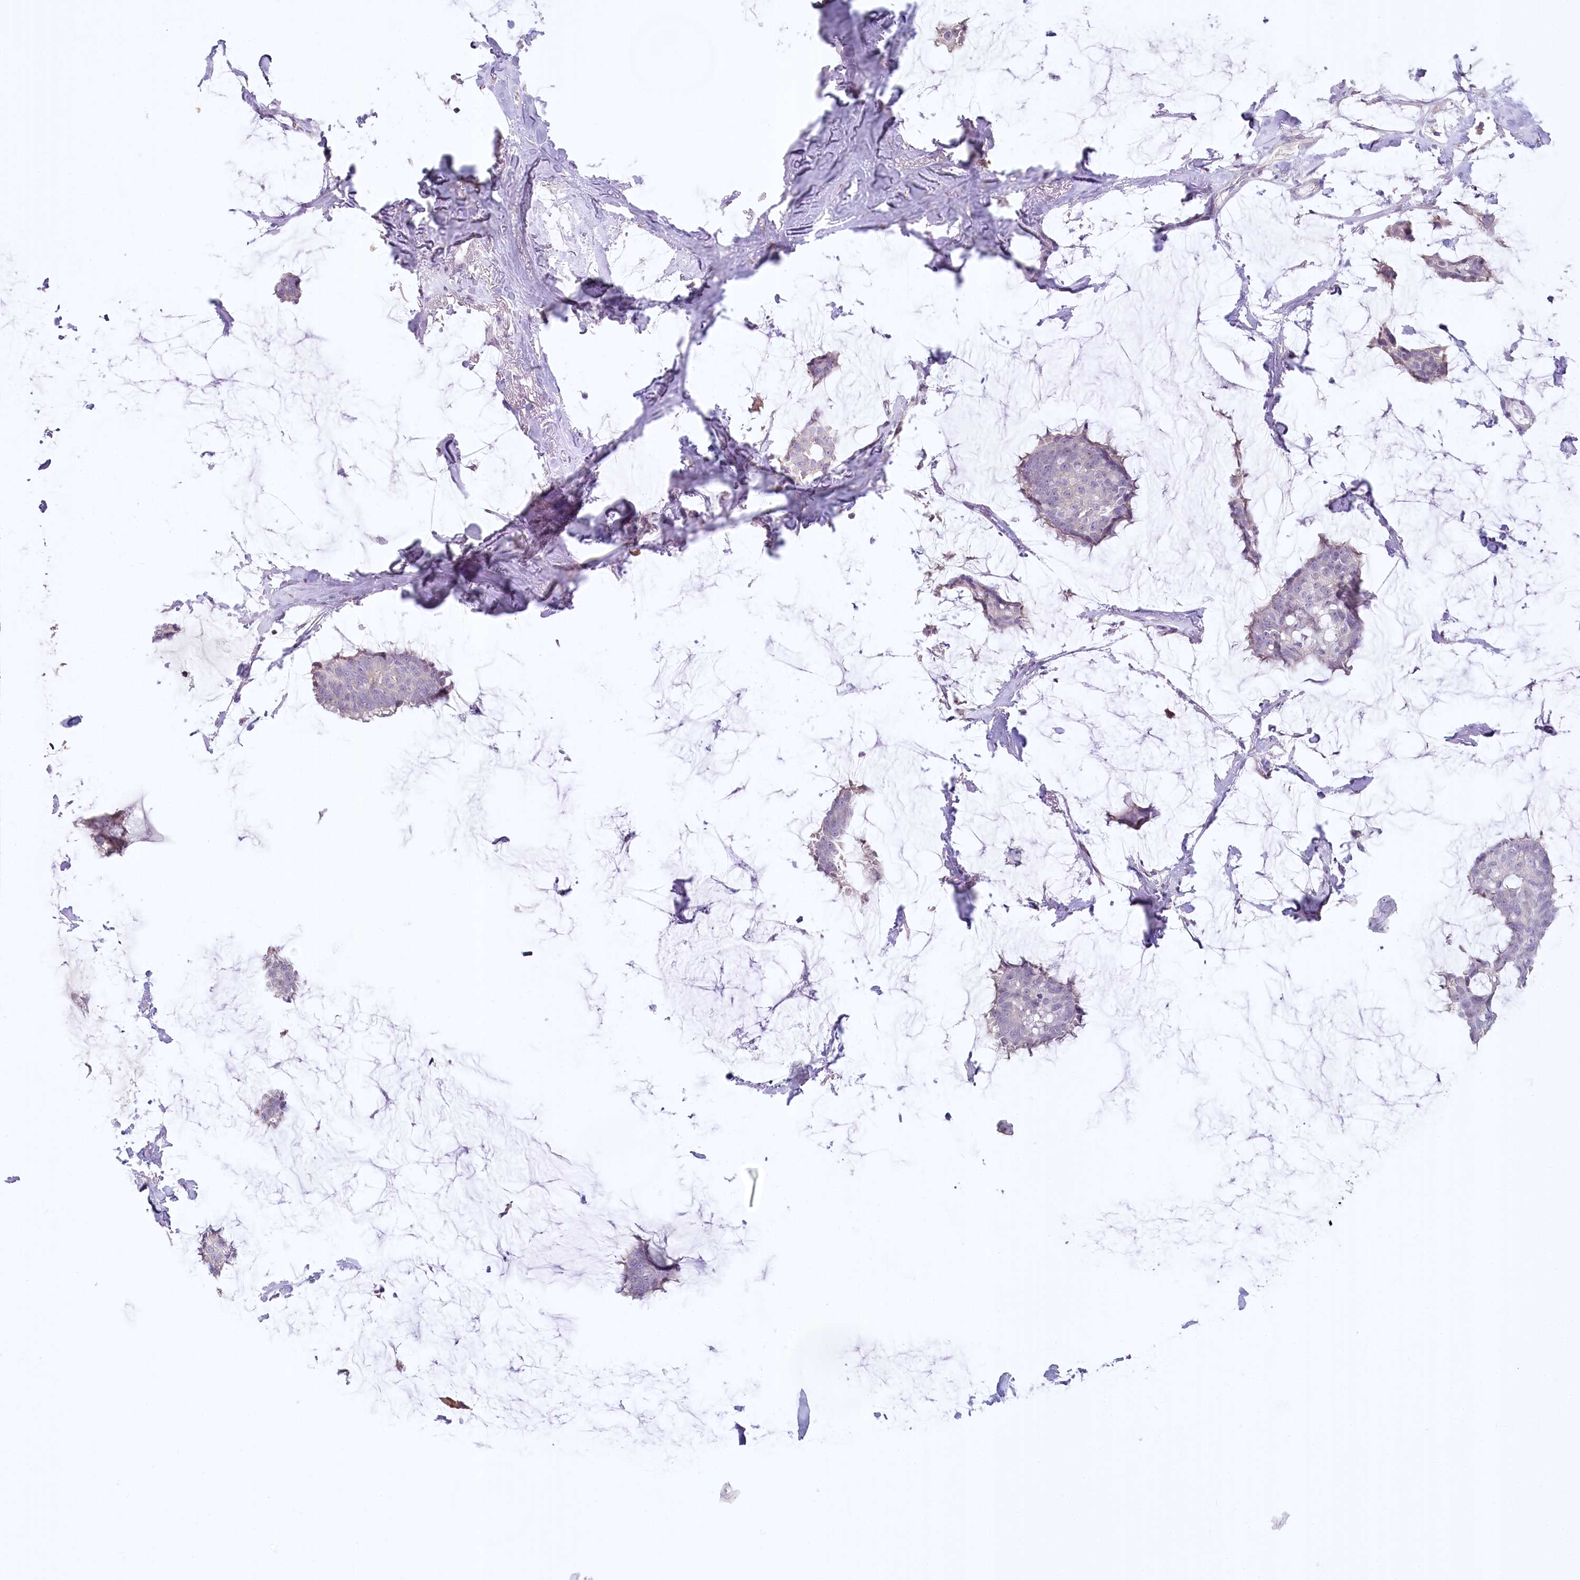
{"staining": {"intensity": "negative", "quantity": "none", "location": "none"}, "tissue": "breast cancer", "cell_type": "Tumor cells", "image_type": "cancer", "snomed": [{"axis": "morphology", "description": "Duct carcinoma"}, {"axis": "topography", "description": "Breast"}], "caption": "An immunohistochemistry micrograph of breast cancer (infiltrating ductal carcinoma) is shown. There is no staining in tumor cells of breast cancer (infiltrating ductal carcinoma).", "gene": "USP11", "patient": {"sex": "female", "age": 93}}